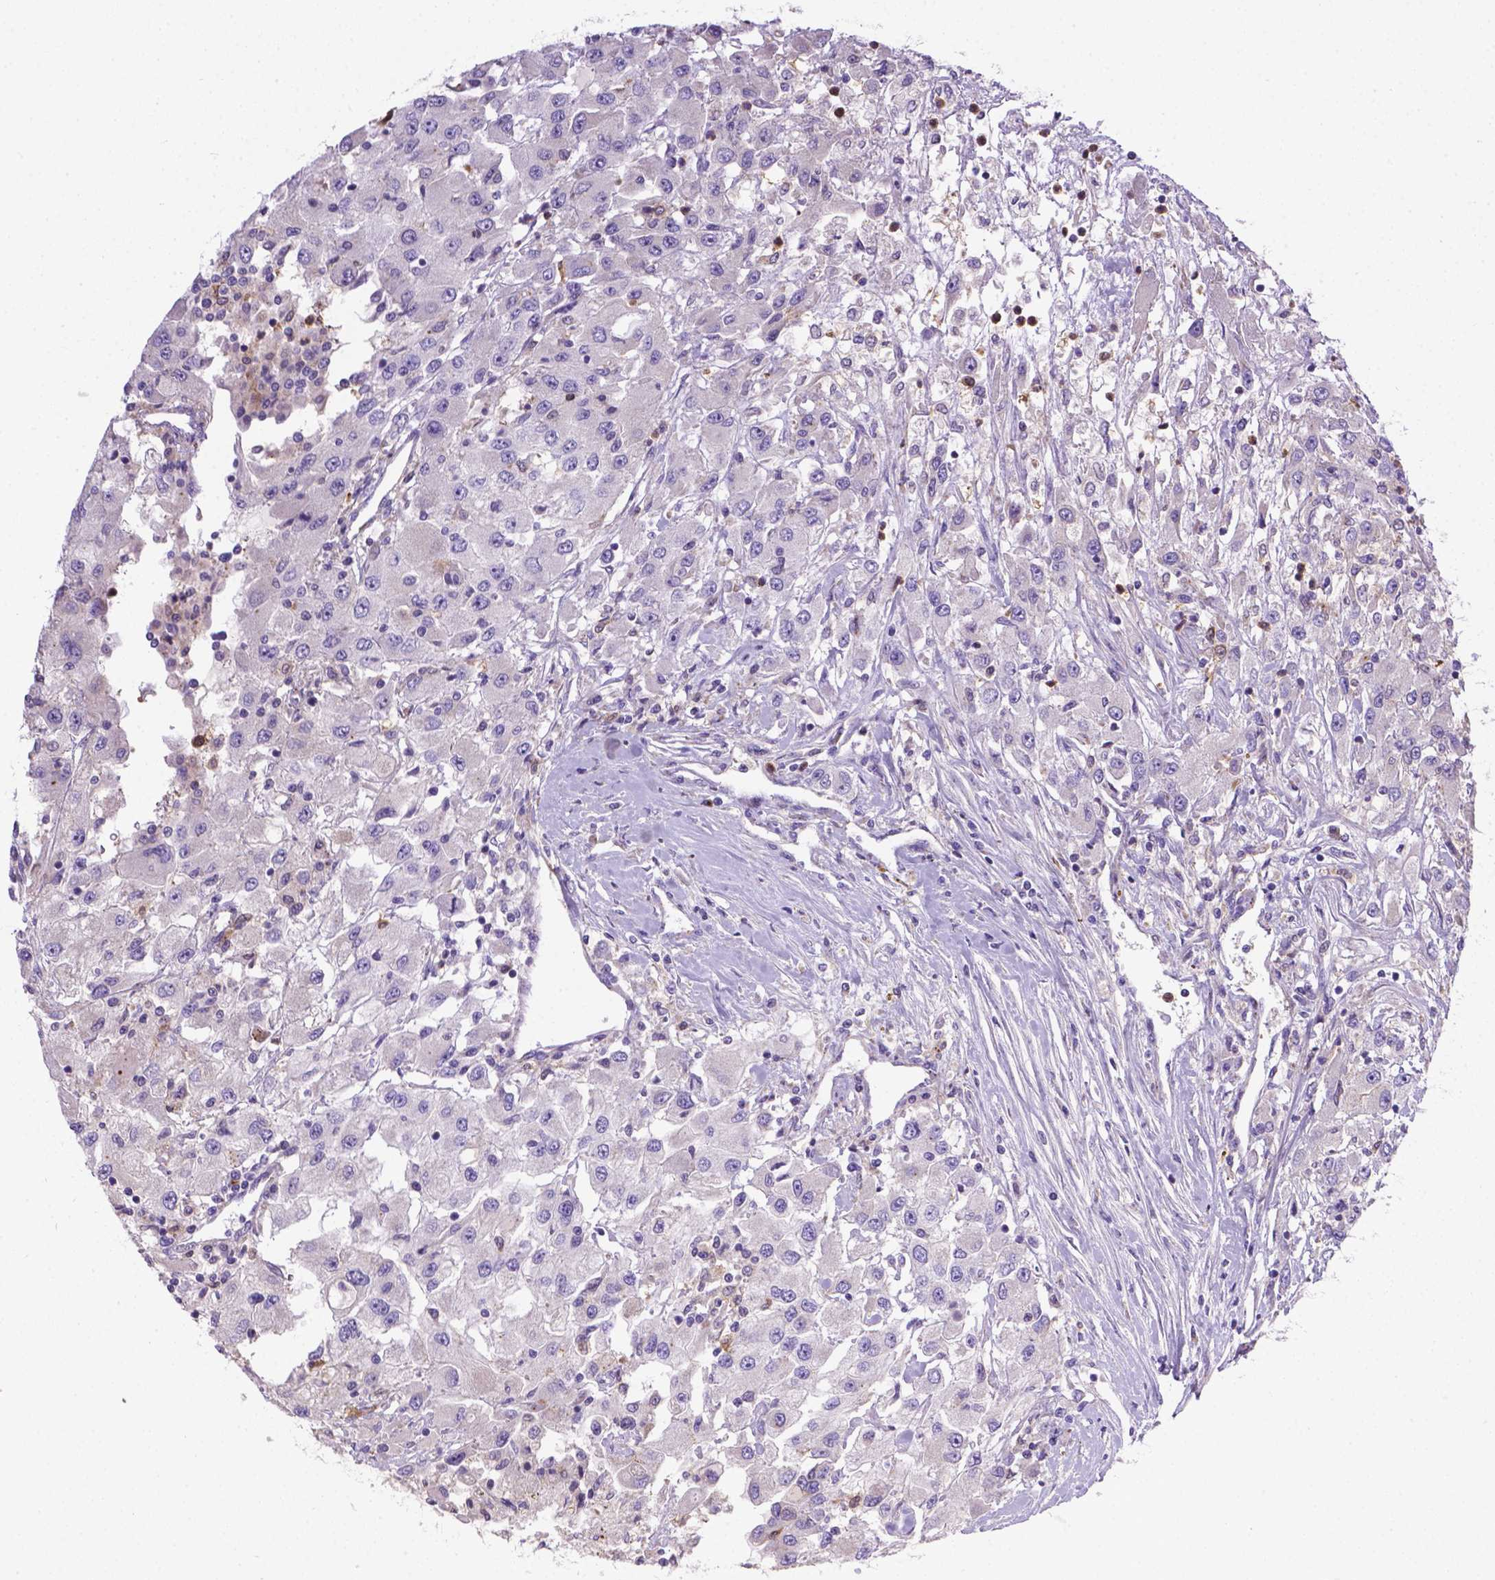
{"staining": {"intensity": "negative", "quantity": "none", "location": "none"}, "tissue": "renal cancer", "cell_type": "Tumor cells", "image_type": "cancer", "snomed": [{"axis": "morphology", "description": "Adenocarcinoma, NOS"}, {"axis": "topography", "description": "Kidney"}], "caption": "A high-resolution photomicrograph shows IHC staining of renal adenocarcinoma, which displays no significant staining in tumor cells.", "gene": "TM4SF18", "patient": {"sex": "female", "age": 67}}